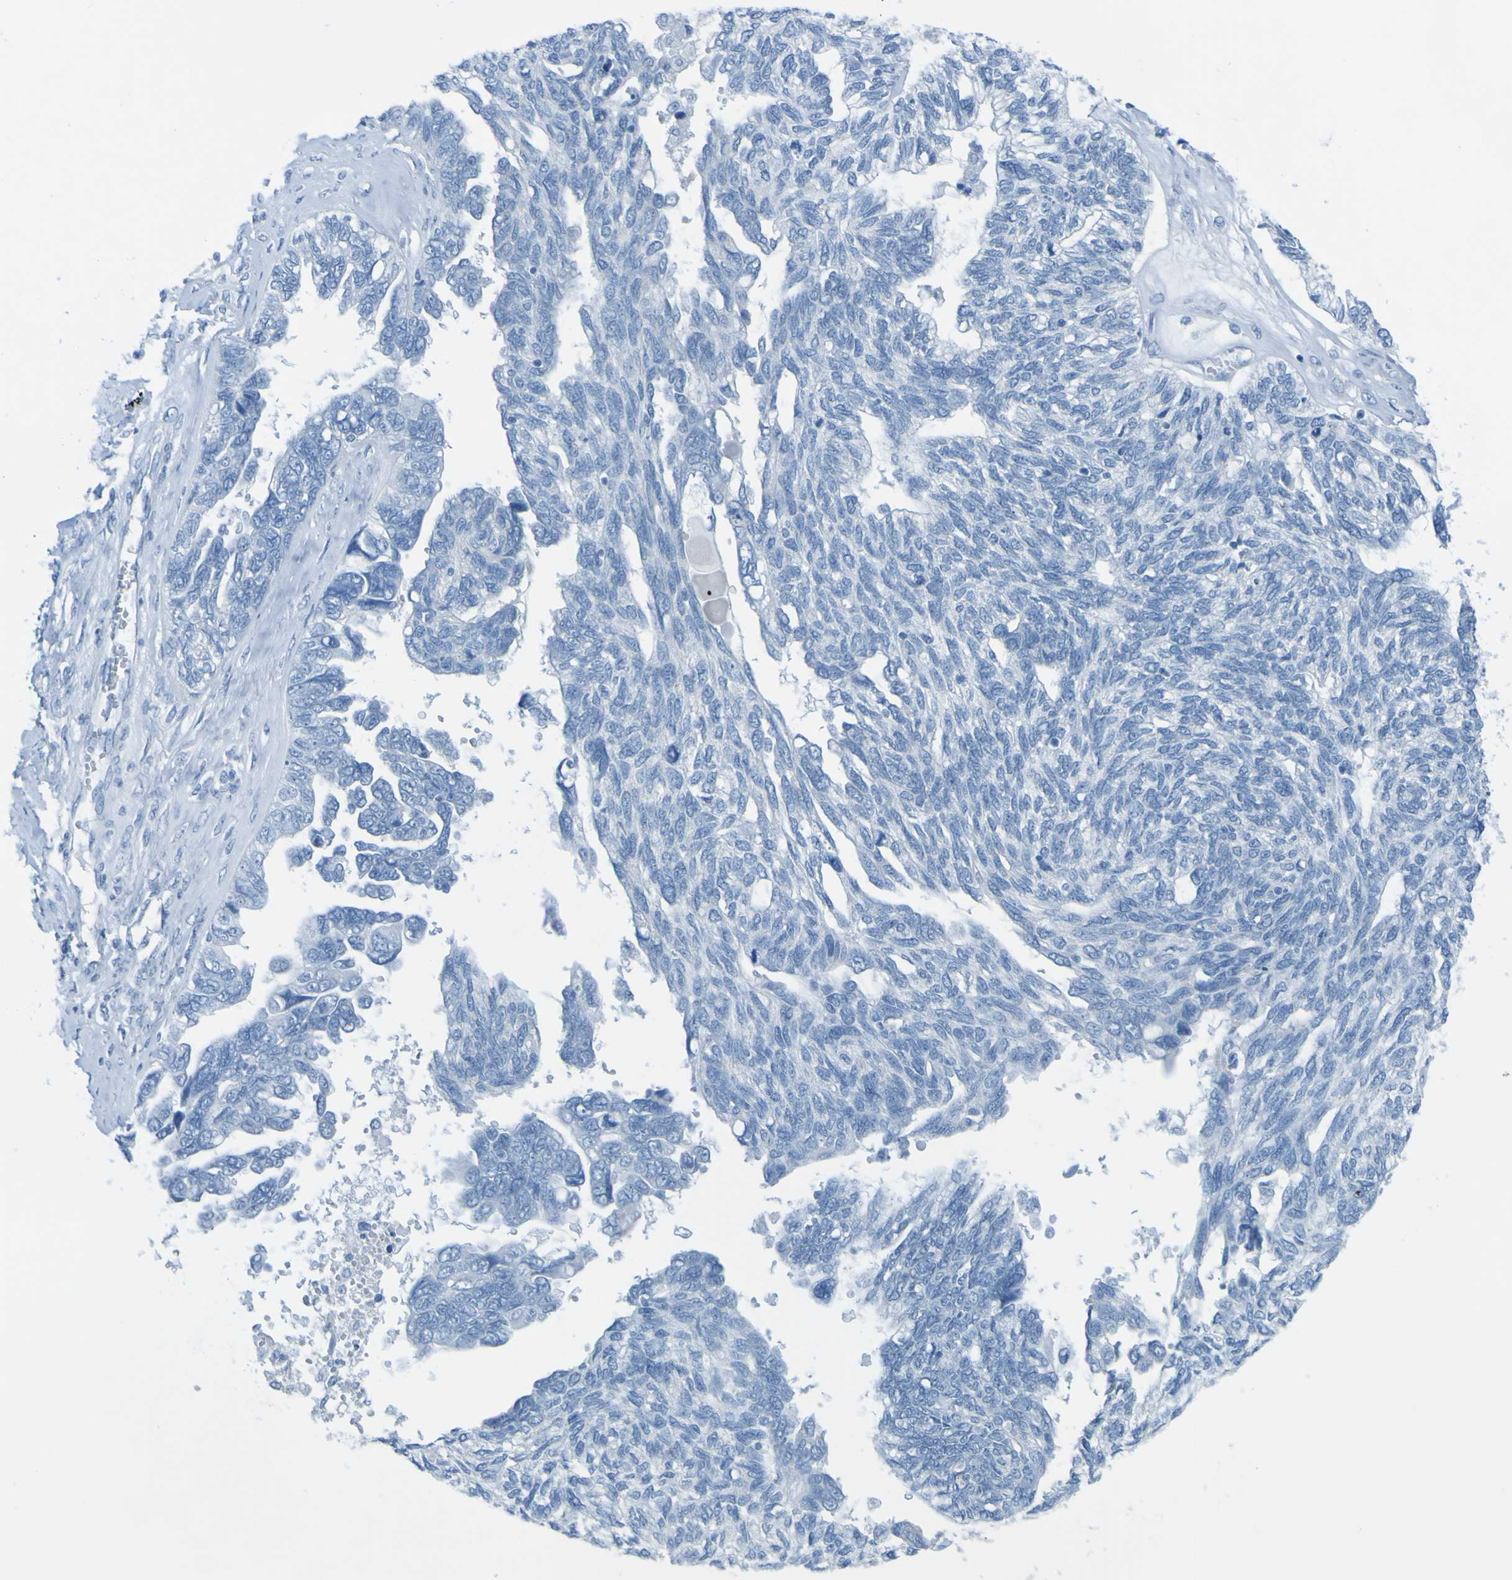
{"staining": {"intensity": "negative", "quantity": "none", "location": "none"}, "tissue": "ovarian cancer", "cell_type": "Tumor cells", "image_type": "cancer", "snomed": [{"axis": "morphology", "description": "Cystadenocarcinoma, serous, NOS"}, {"axis": "topography", "description": "Ovary"}], "caption": "DAB immunohistochemical staining of human ovarian cancer reveals no significant positivity in tumor cells.", "gene": "ACMSD", "patient": {"sex": "female", "age": 79}}